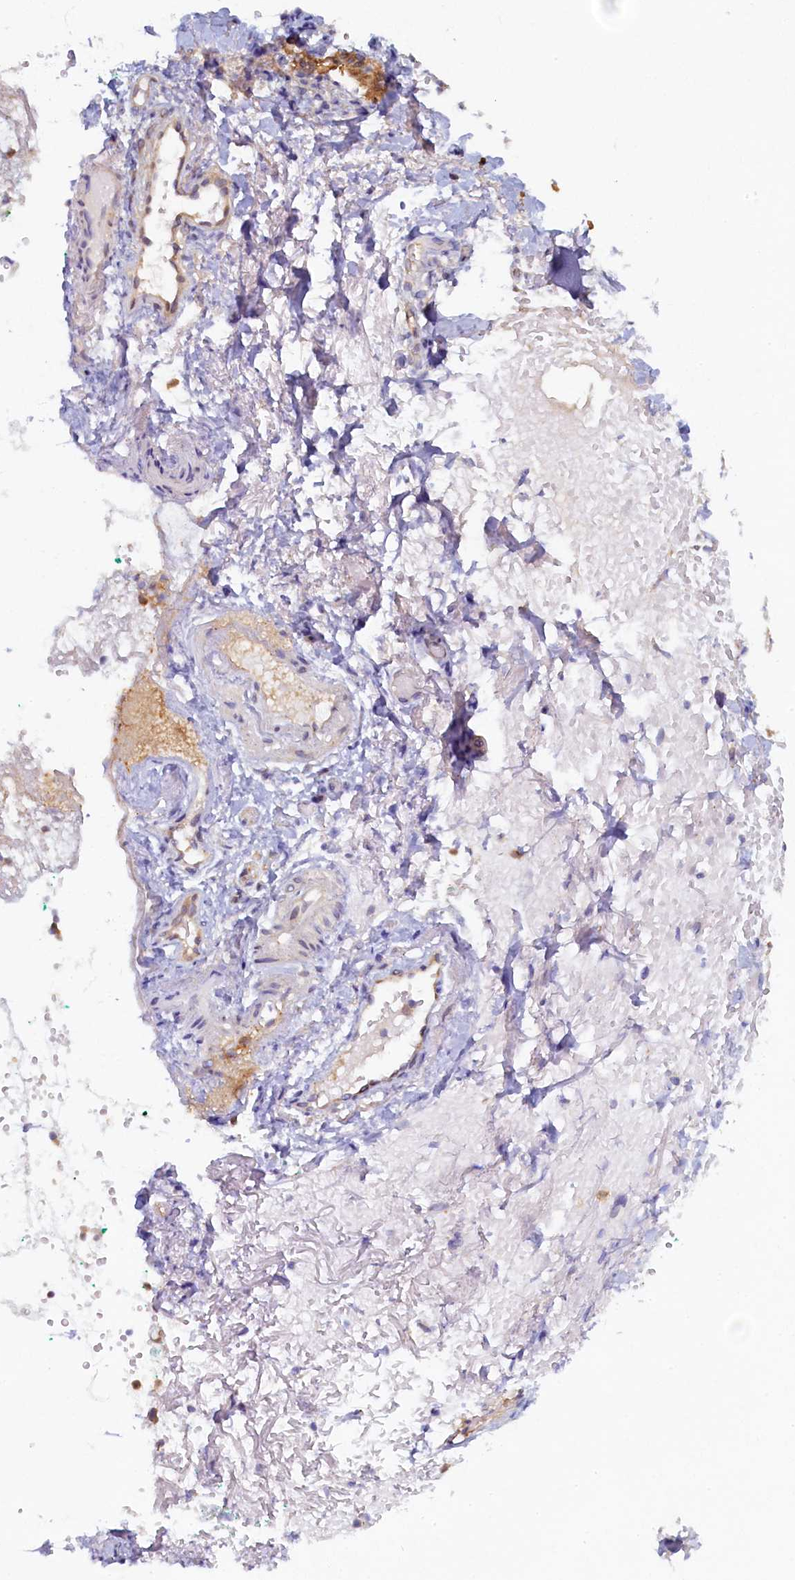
{"staining": {"intensity": "negative", "quantity": "none", "location": "none"}, "tissue": "adipose tissue", "cell_type": "Adipocytes", "image_type": "normal", "snomed": [{"axis": "morphology", "description": "Normal tissue, NOS"}, {"axis": "morphology", "description": "Basal cell carcinoma"}, {"axis": "topography", "description": "Cartilage tissue"}, {"axis": "topography", "description": "Nasopharynx"}, {"axis": "topography", "description": "Oral tissue"}], "caption": "Adipocytes are negative for protein expression in benign human adipose tissue.", "gene": "TIMM8B", "patient": {"sex": "female", "age": 77}}